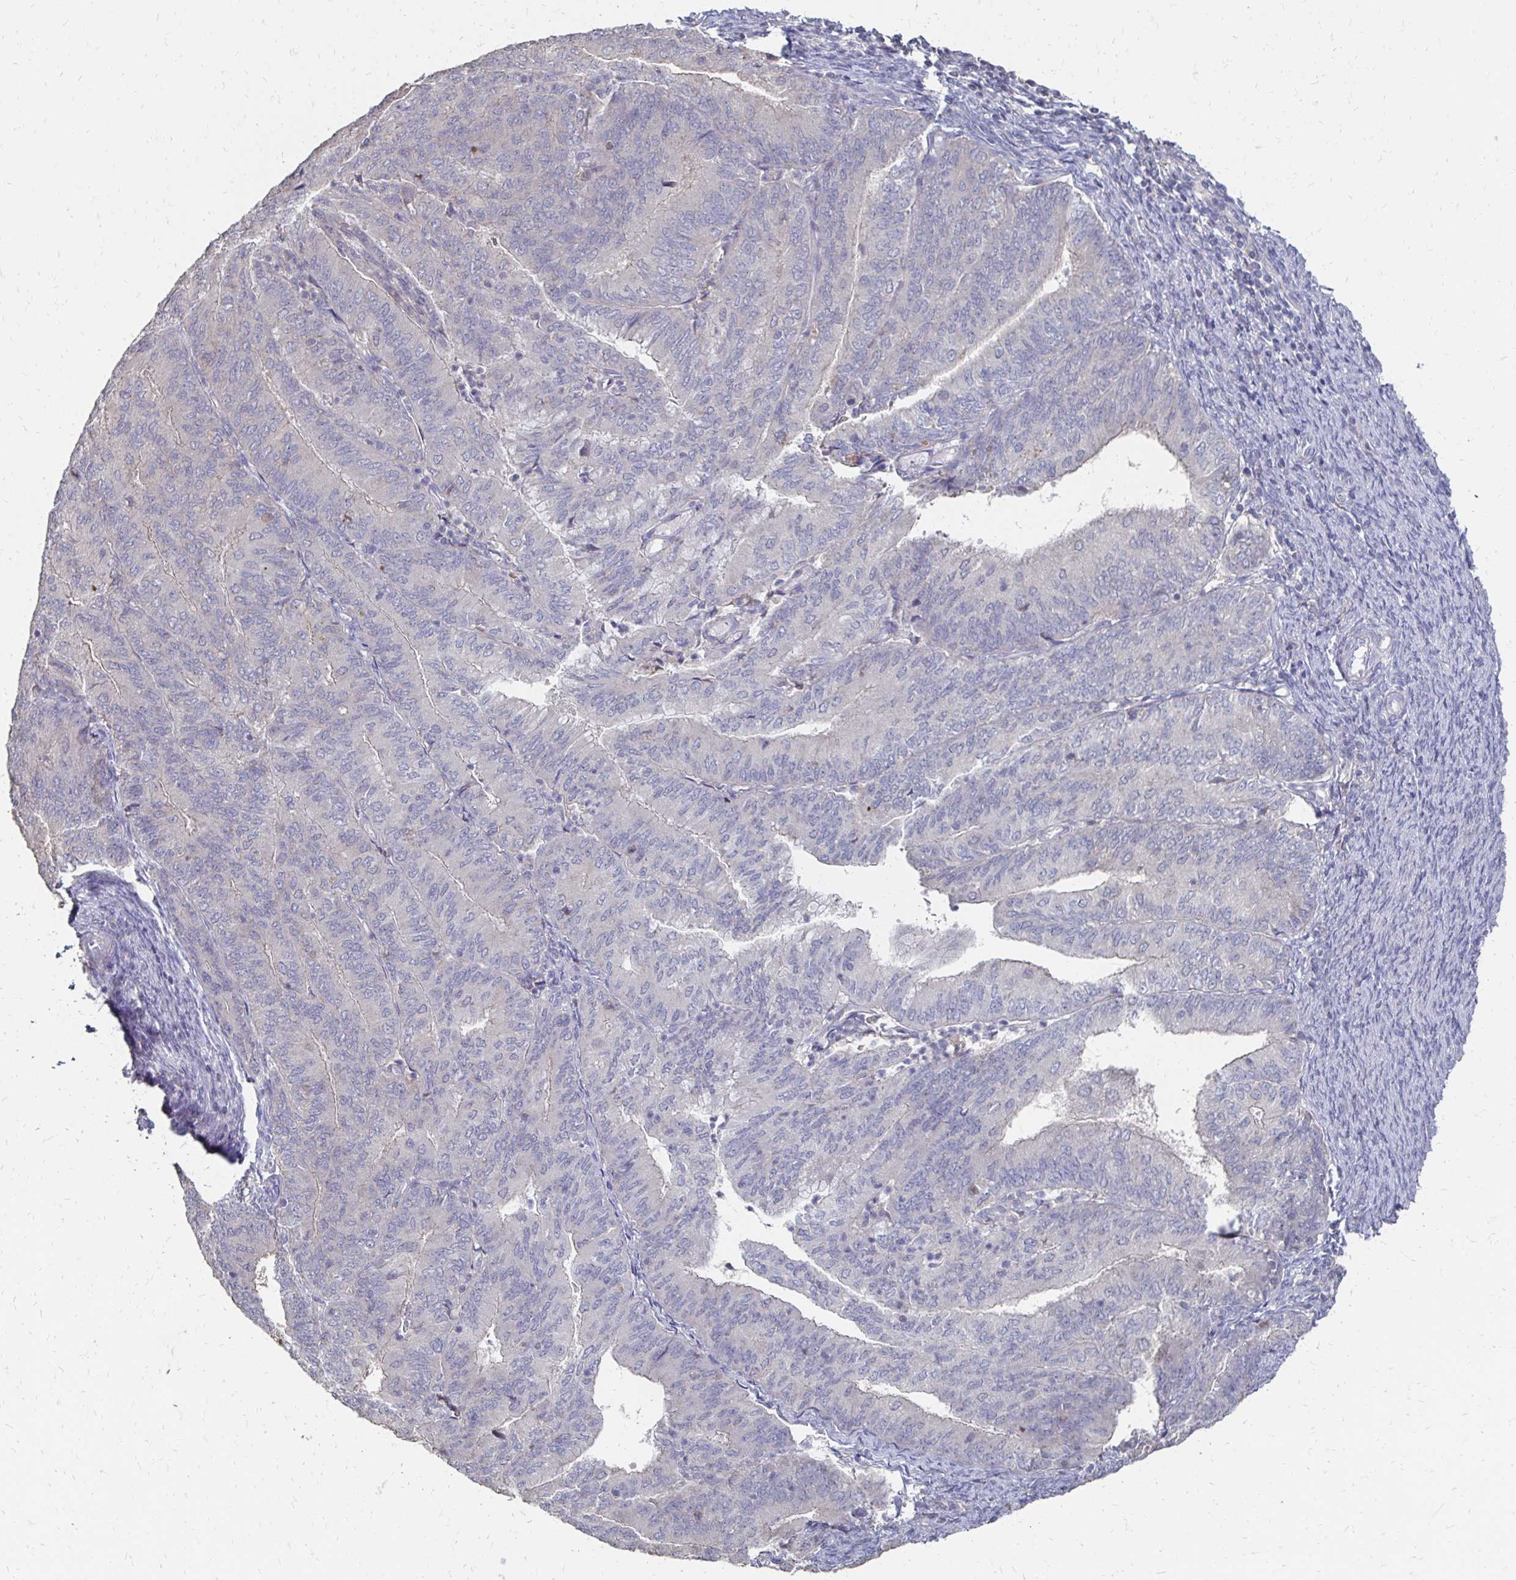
{"staining": {"intensity": "weak", "quantity": "<25%", "location": "cytoplasmic/membranous"}, "tissue": "endometrial cancer", "cell_type": "Tumor cells", "image_type": "cancer", "snomed": [{"axis": "morphology", "description": "Adenocarcinoma, NOS"}, {"axis": "topography", "description": "Endometrium"}], "caption": "Immunohistochemistry micrograph of neoplastic tissue: endometrial adenocarcinoma stained with DAB (3,3'-diaminobenzidine) shows no significant protein positivity in tumor cells. (DAB (3,3'-diaminobenzidine) IHC visualized using brightfield microscopy, high magnification).", "gene": "ZNF727", "patient": {"sex": "female", "age": 57}}